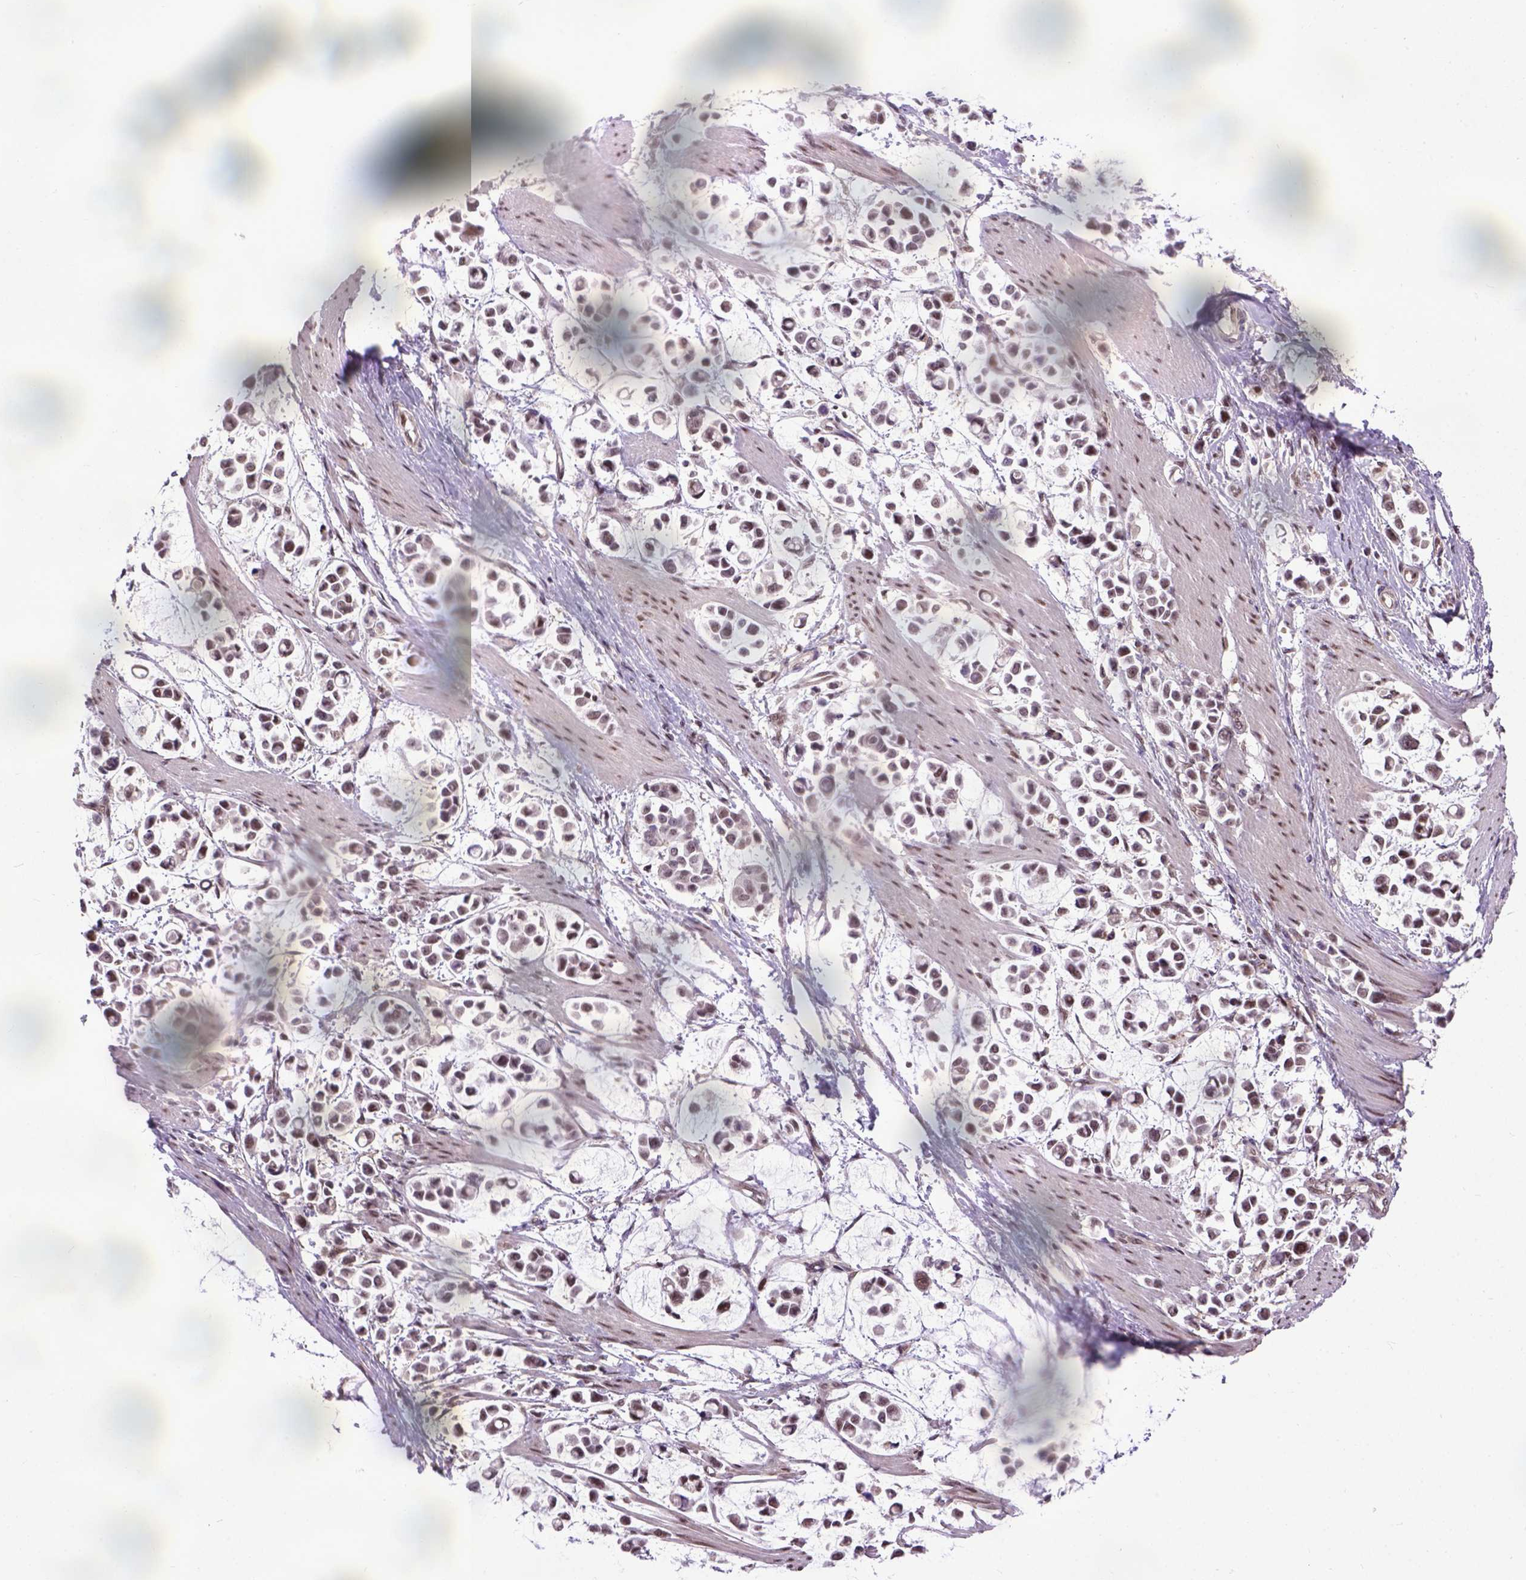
{"staining": {"intensity": "moderate", "quantity": ">75%", "location": "nuclear"}, "tissue": "stomach cancer", "cell_type": "Tumor cells", "image_type": "cancer", "snomed": [{"axis": "morphology", "description": "Adenocarcinoma, NOS"}, {"axis": "topography", "description": "Stomach"}], "caption": "A brown stain shows moderate nuclear expression of a protein in human stomach cancer tumor cells.", "gene": "UBA3", "patient": {"sex": "male", "age": 82}}